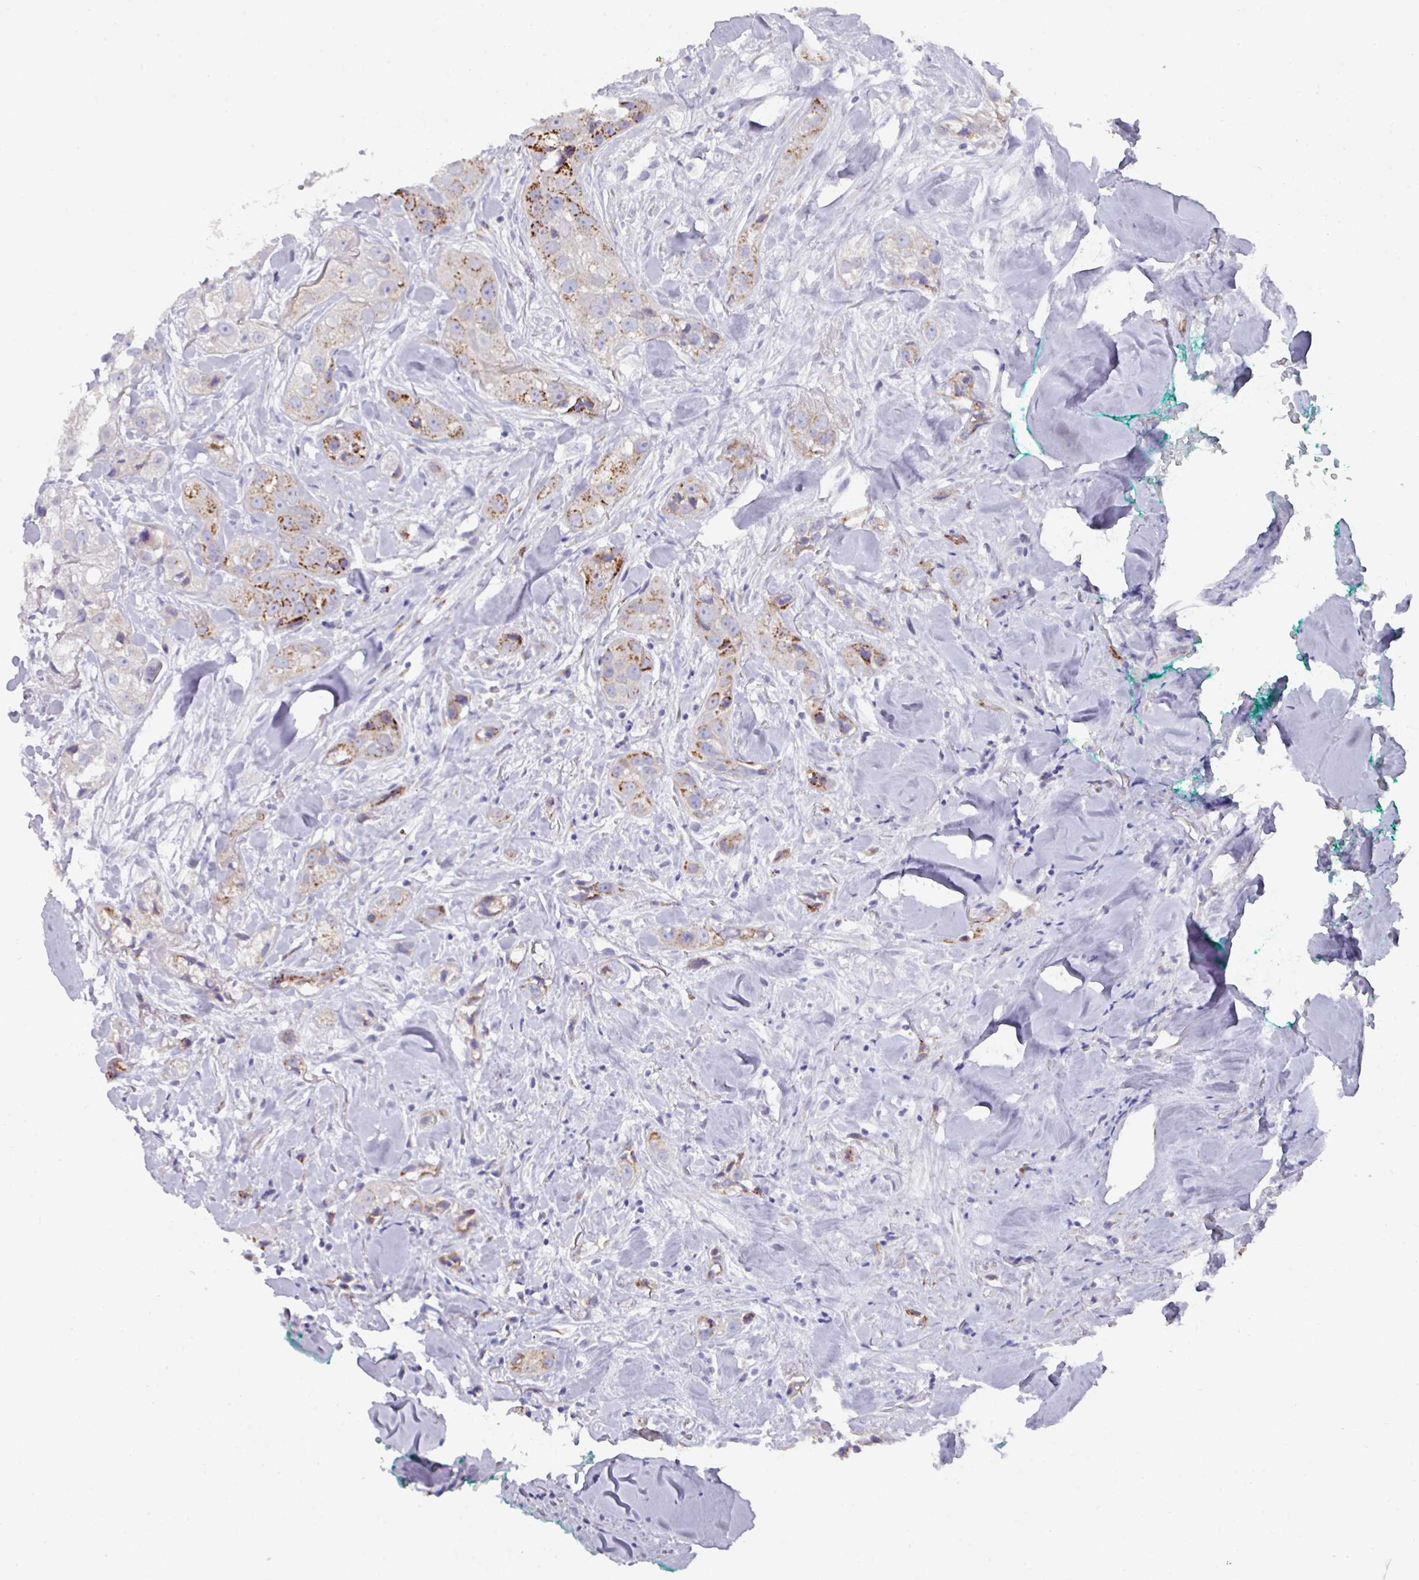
{"staining": {"intensity": "moderate", "quantity": "25%-75%", "location": "cytoplasmic/membranous"}, "tissue": "head and neck cancer", "cell_type": "Tumor cells", "image_type": "cancer", "snomed": [{"axis": "morphology", "description": "Normal tissue, NOS"}, {"axis": "morphology", "description": "Squamous cell carcinoma, NOS"}, {"axis": "topography", "description": "Skeletal muscle"}, {"axis": "topography", "description": "Head-Neck"}], "caption": "The immunohistochemical stain shows moderate cytoplasmic/membranous expression in tumor cells of head and neck cancer tissue. Nuclei are stained in blue.", "gene": "VKORC1L1", "patient": {"sex": "male", "age": 51}}